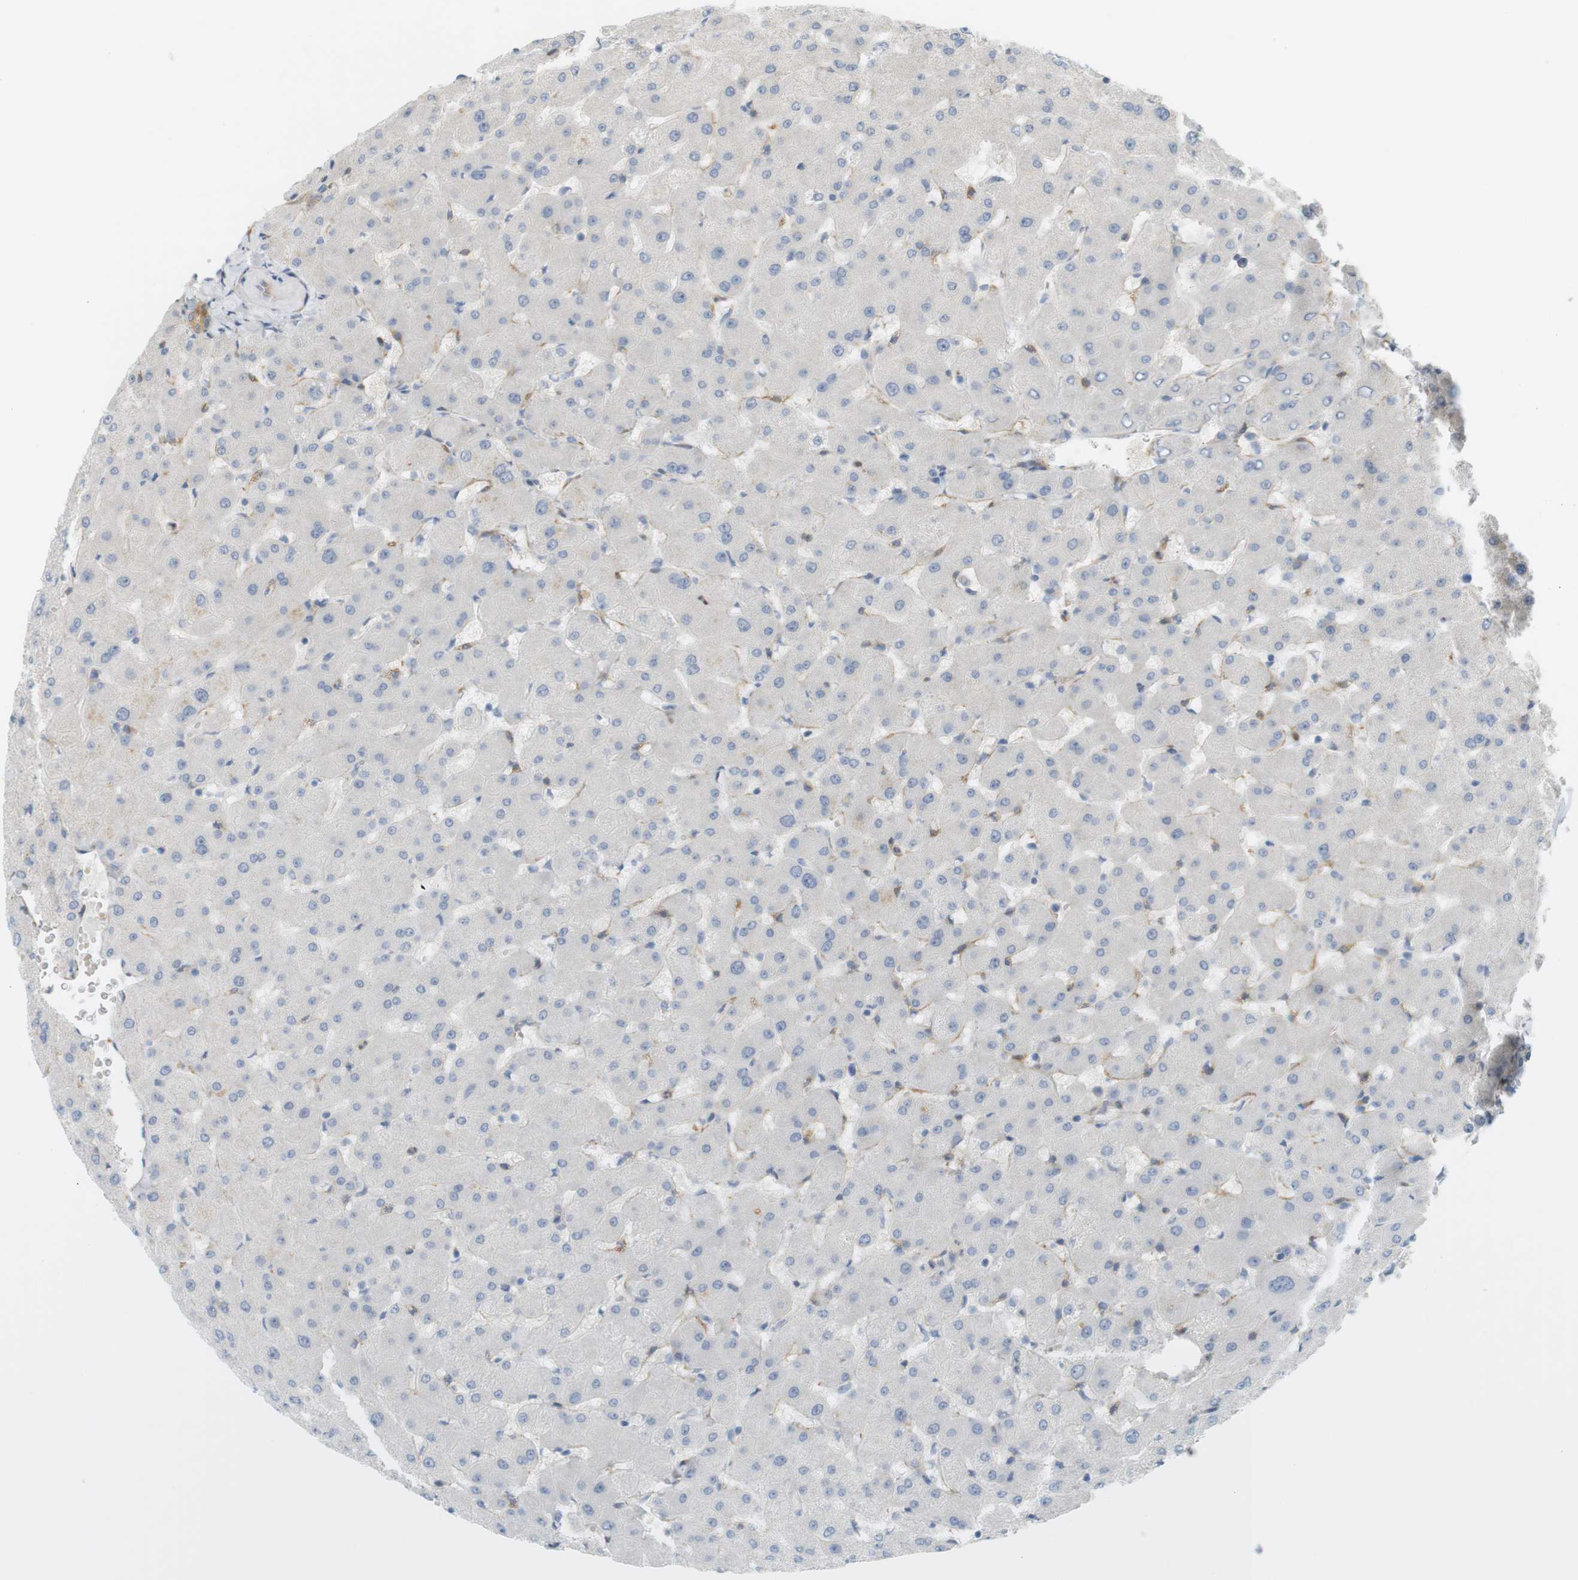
{"staining": {"intensity": "moderate", "quantity": ">75%", "location": "cytoplasmic/membranous"}, "tissue": "liver", "cell_type": "Cholangiocytes", "image_type": "normal", "snomed": [{"axis": "morphology", "description": "Normal tissue, NOS"}, {"axis": "topography", "description": "Liver"}], "caption": "This micrograph demonstrates immunohistochemistry staining of benign liver, with medium moderate cytoplasmic/membranous staining in about >75% of cholangiocytes.", "gene": "PDE3A", "patient": {"sex": "female", "age": 63}}